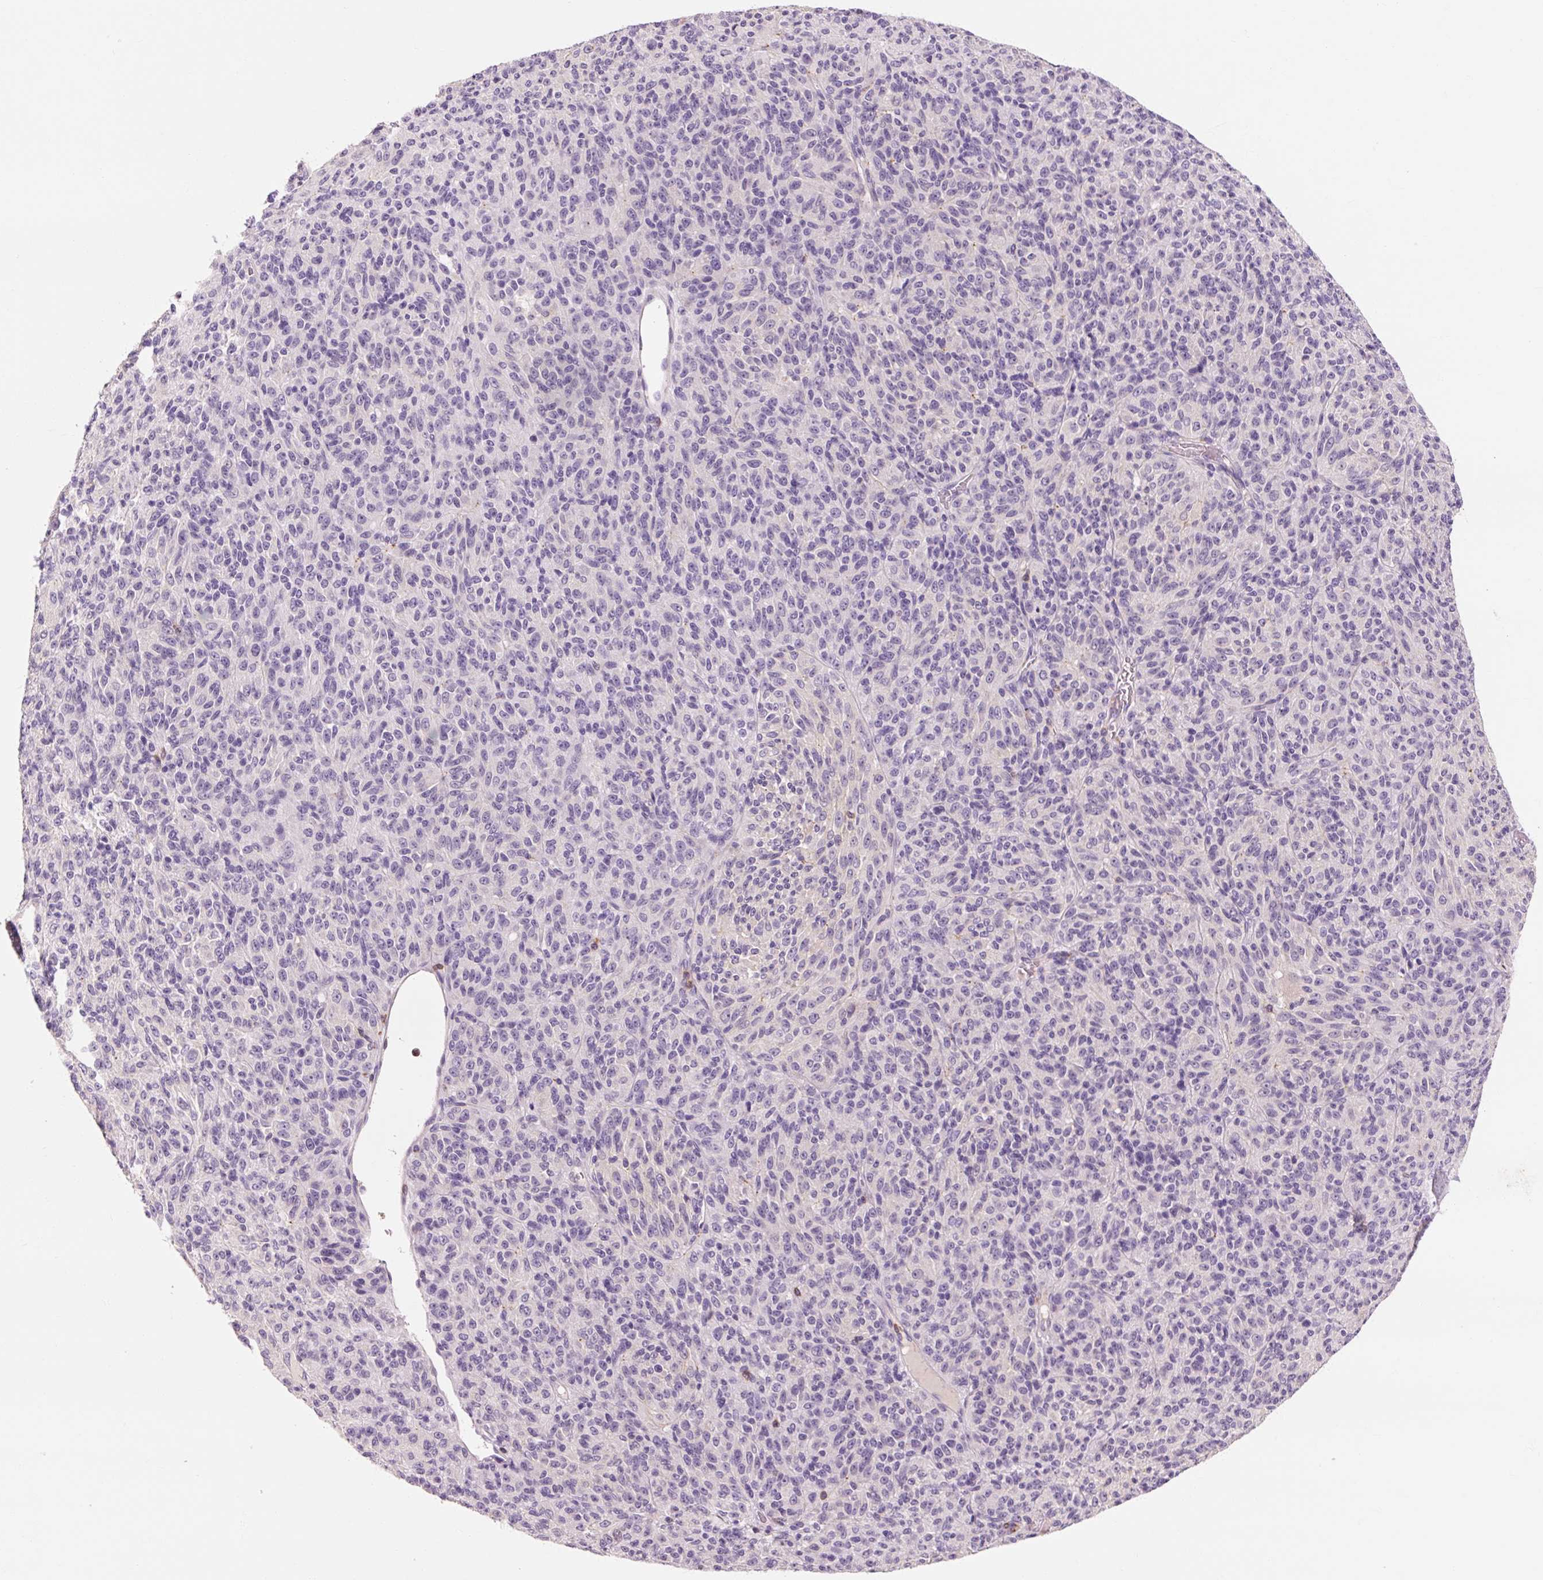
{"staining": {"intensity": "negative", "quantity": "none", "location": "none"}, "tissue": "melanoma", "cell_type": "Tumor cells", "image_type": "cancer", "snomed": [{"axis": "morphology", "description": "Malignant melanoma, Metastatic site"}, {"axis": "topography", "description": "Brain"}], "caption": "Malignant melanoma (metastatic site) was stained to show a protein in brown. There is no significant positivity in tumor cells. The staining was performed using DAB (3,3'-diaminobenzidine) to visualize the protein expression in brown, while the nuclei were stained in blue with hematoxylin (Magnification: 20x).", "gene": "OR8K1", "patient": {"sex": "female", "age": 56}}